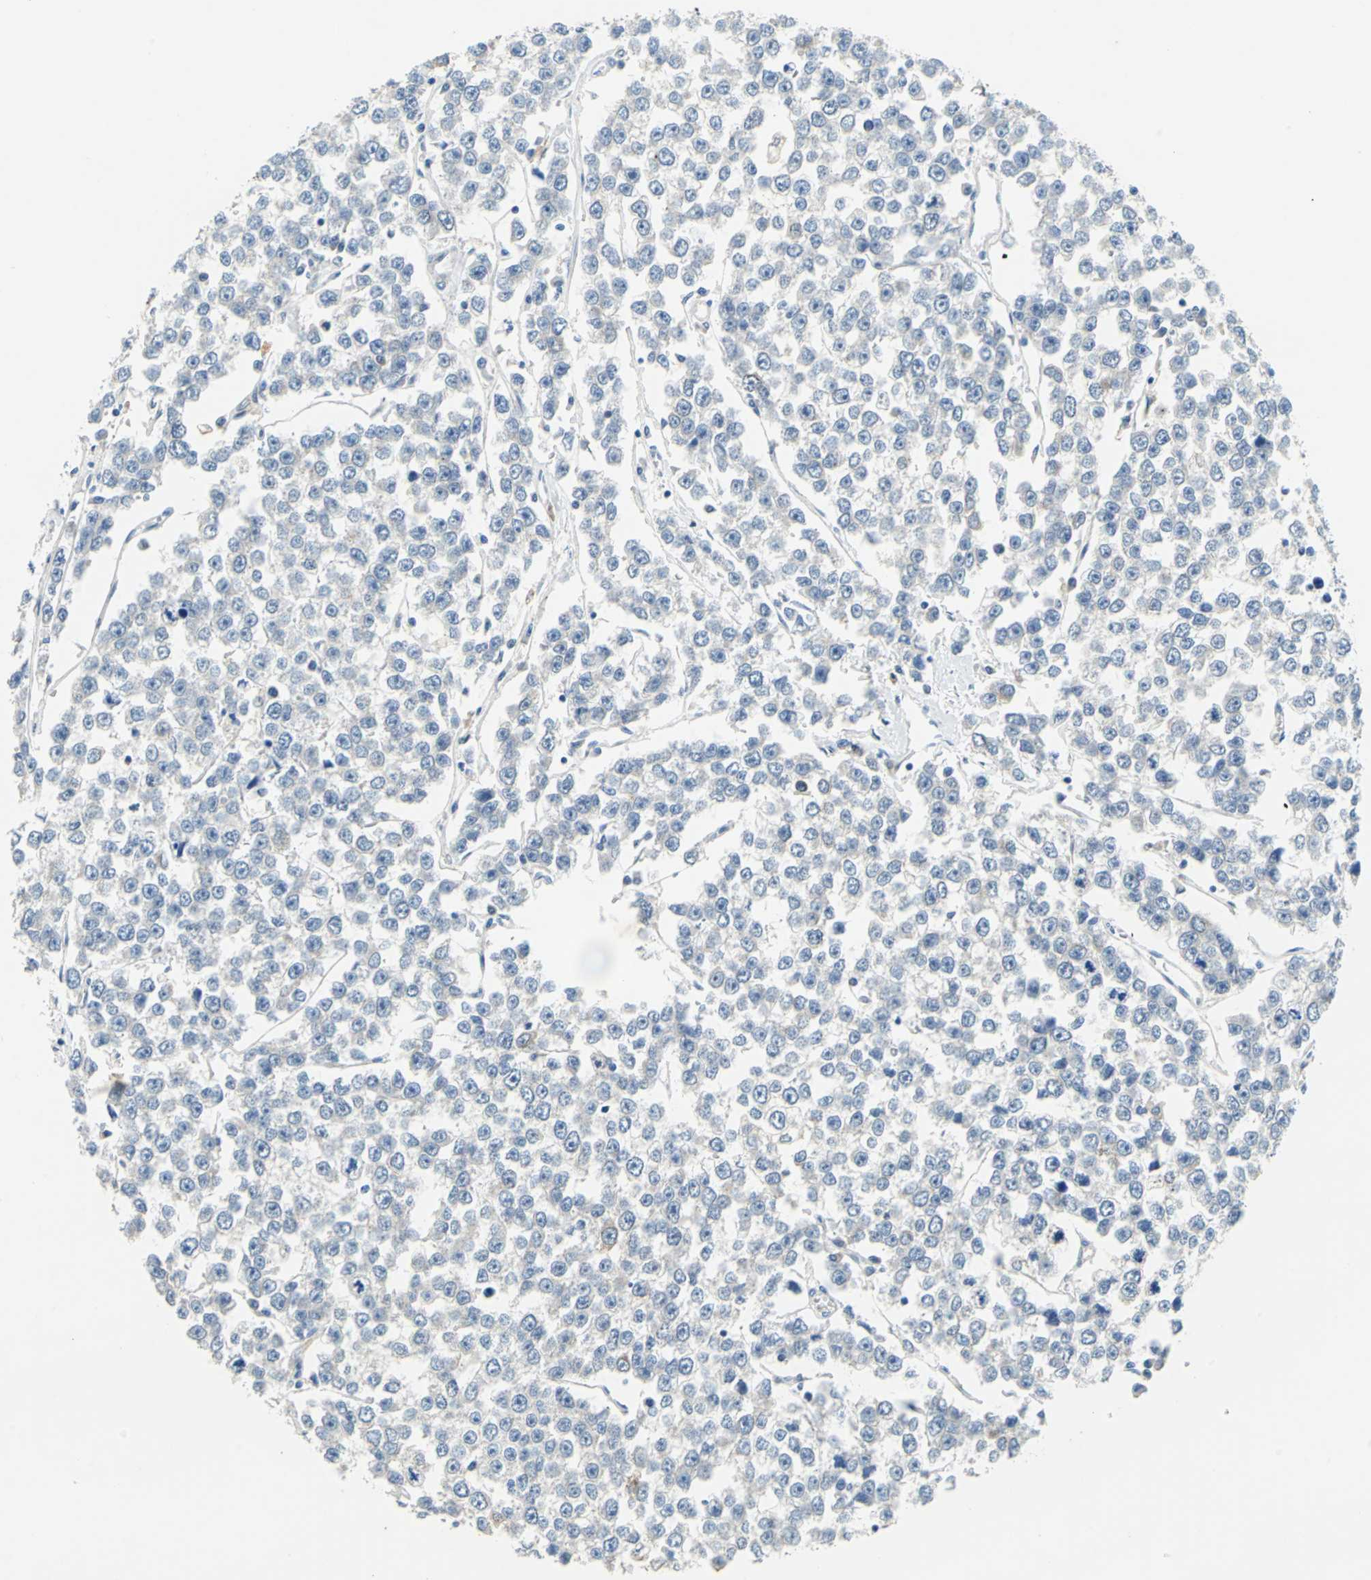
{"staining": {"intensity": "negative", "quantity": "none", "location": "none"}, "tissue": "testis cancer", "cell_type": "Tumor cells", "image_type": "cancer", "snomed": [{"axis": "morphology", "description": "Seminoma, NOS"}, {"axis": "morphology", "description": "Carcinoma, Embryonal, NOS"}, {"axis": "topography", "description": "Testis"}], "caption": "Tumor cells are negative for protein expression in human testis cancer (embryonal carcinoma).", "gene": "TEX264", "patient": {"sex": "male", "age": 52}}